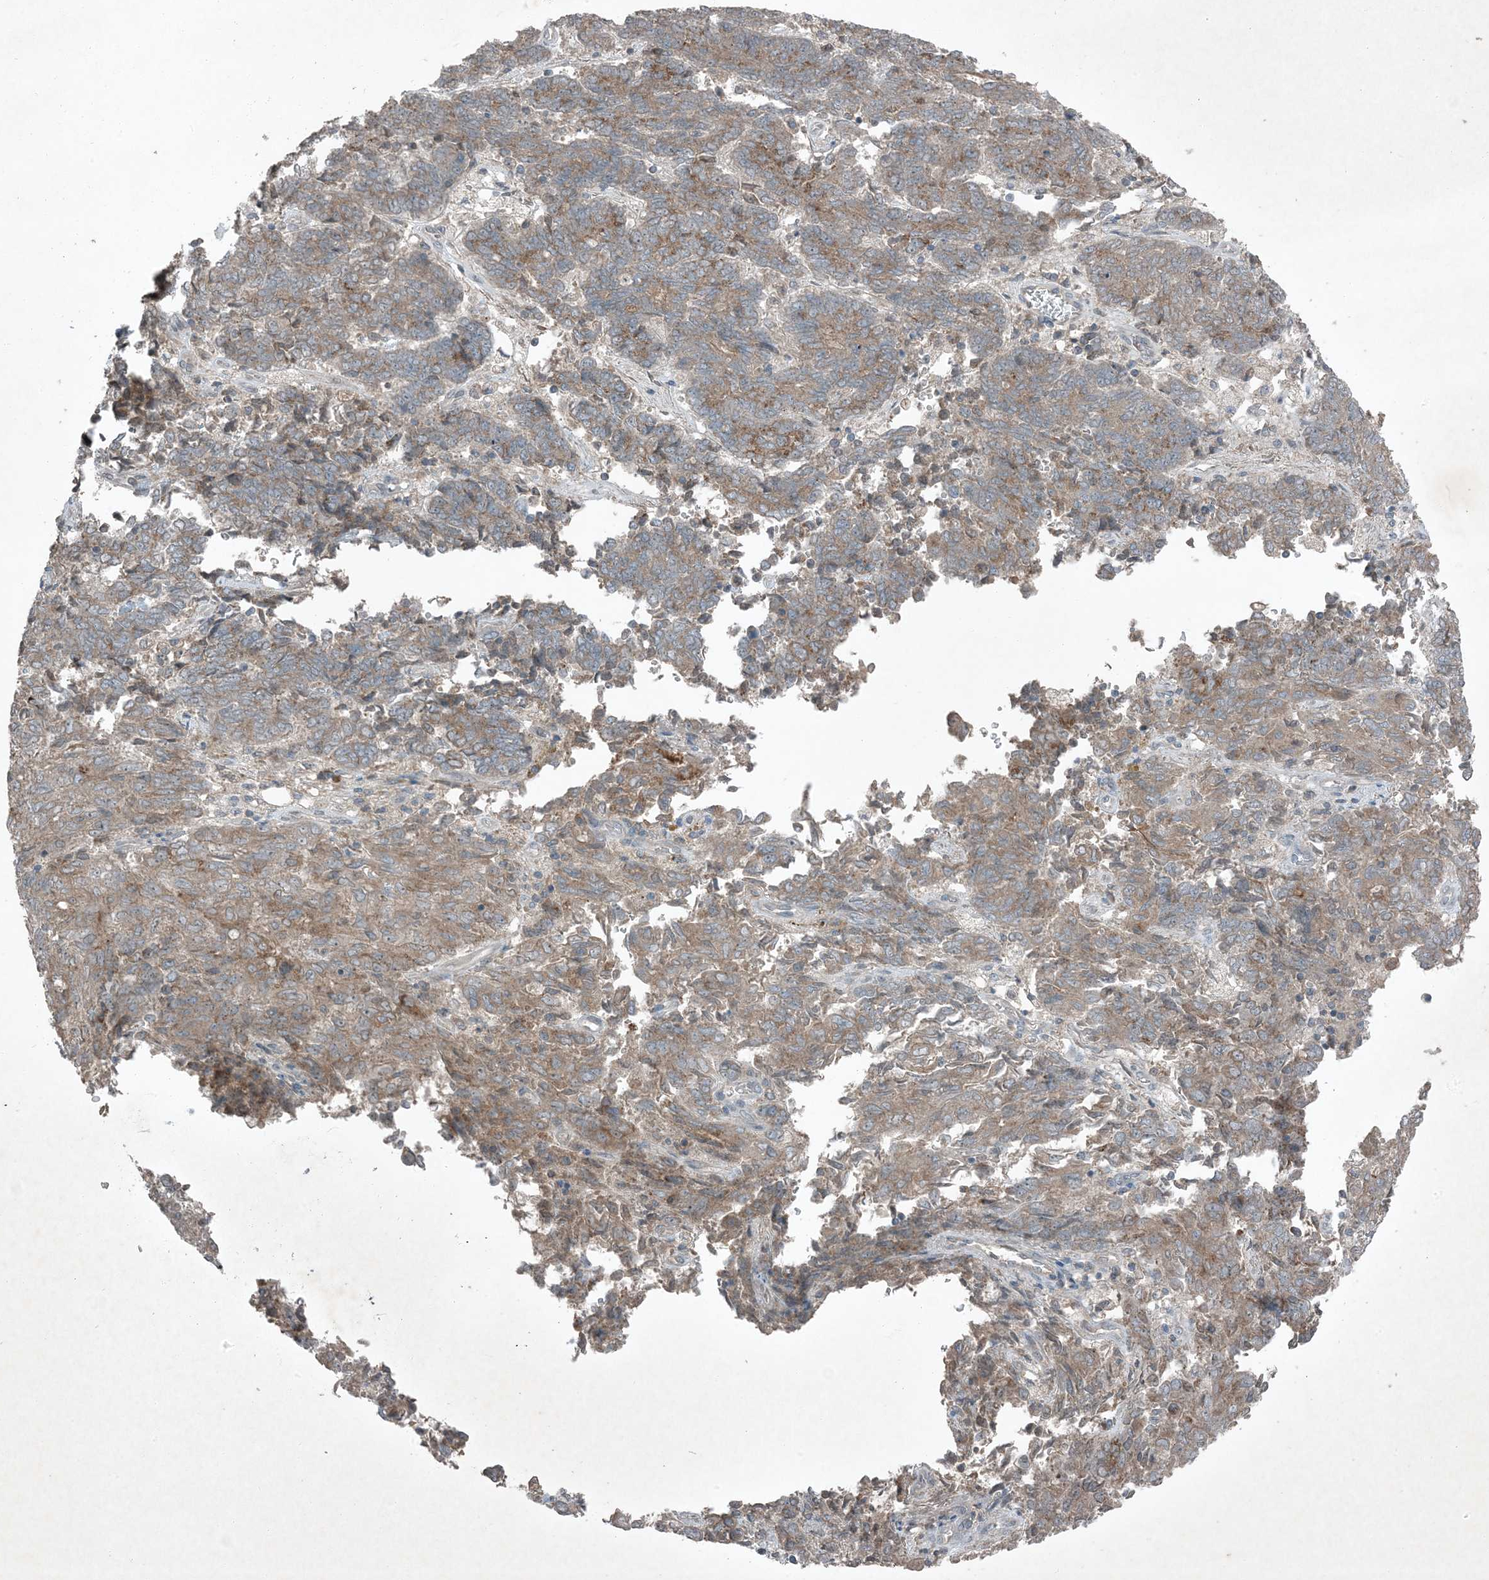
{"staining": {"intensity": "weak", "quantity": ">75%", "location": "cytoplasmic/membranous"}, "tissue": "endometrial cancer", "cell_type": "Tumor cells", "image_type": "cancer", "snomed": [{"axis": "morphology", "description": "Adenocarcinoma, NOS"}, {"axis": "topography", "description": "Endometrium"}], "caption": "A micrograph of human endometrial cancer (adenocarcinoma) stained for a protein reveals weak cytoplasmic/membranous brown staining in tumor cells.", "gene": "MDN1", "patient": {"sex": "female", "age": 80}}